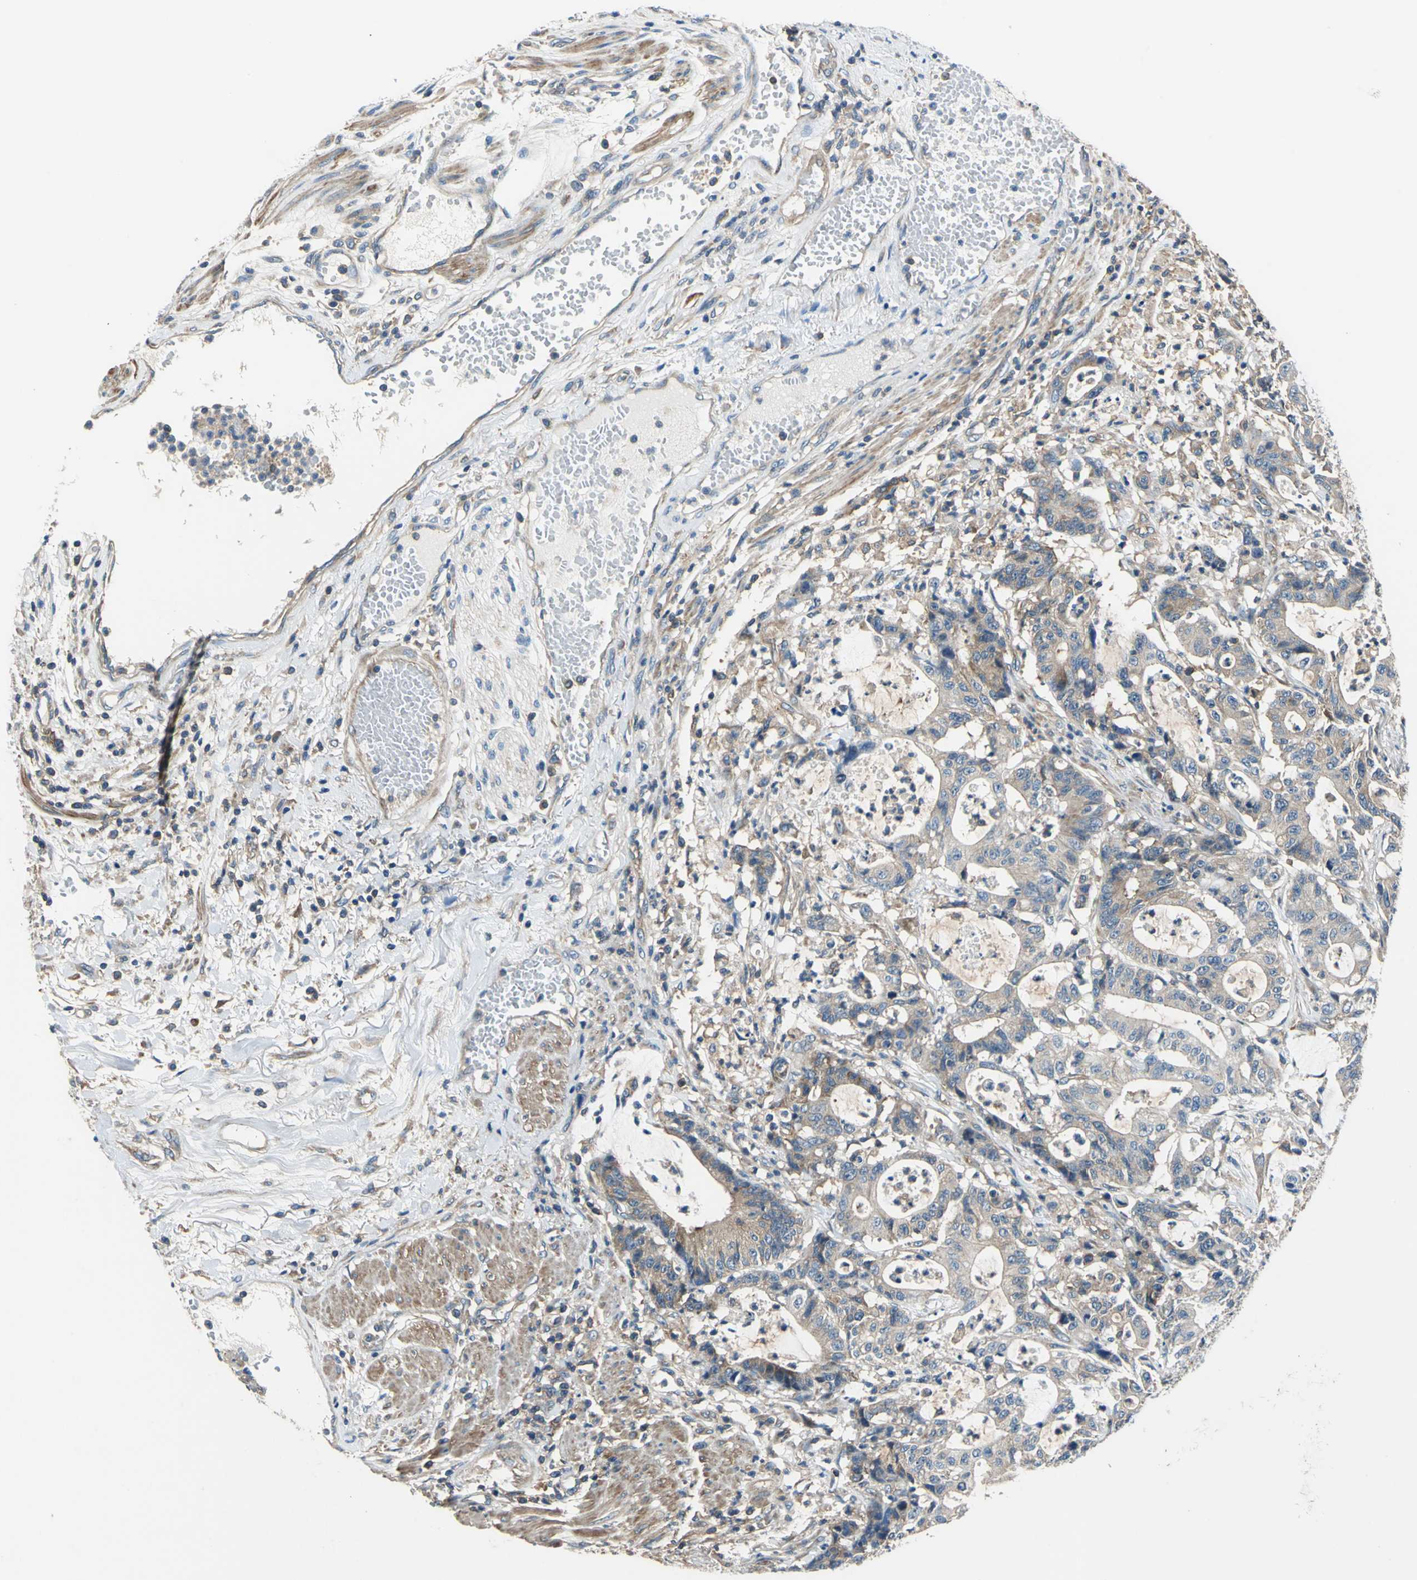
{"staining": {"intensity": "weak", "quantity": ">75%", "location": "cytoplasmic/membranous"}, "tissue": "colorectal cancer", "cell_type": "Tumor cells", "image_type": "cancer", "snomed": [{"axis": "morphology", "description": "Adenocarcinoma, NOS"}, {"axis": "topography", "description": "Colon"}], "caption": "Tumor cells exhibit weak cytoplasmic/membranous expression in approximately >75% of cells in colorectal adenocarcinoma.", "gene": "DDX3Y", "patient": {"sex": "female", "age": 84}}